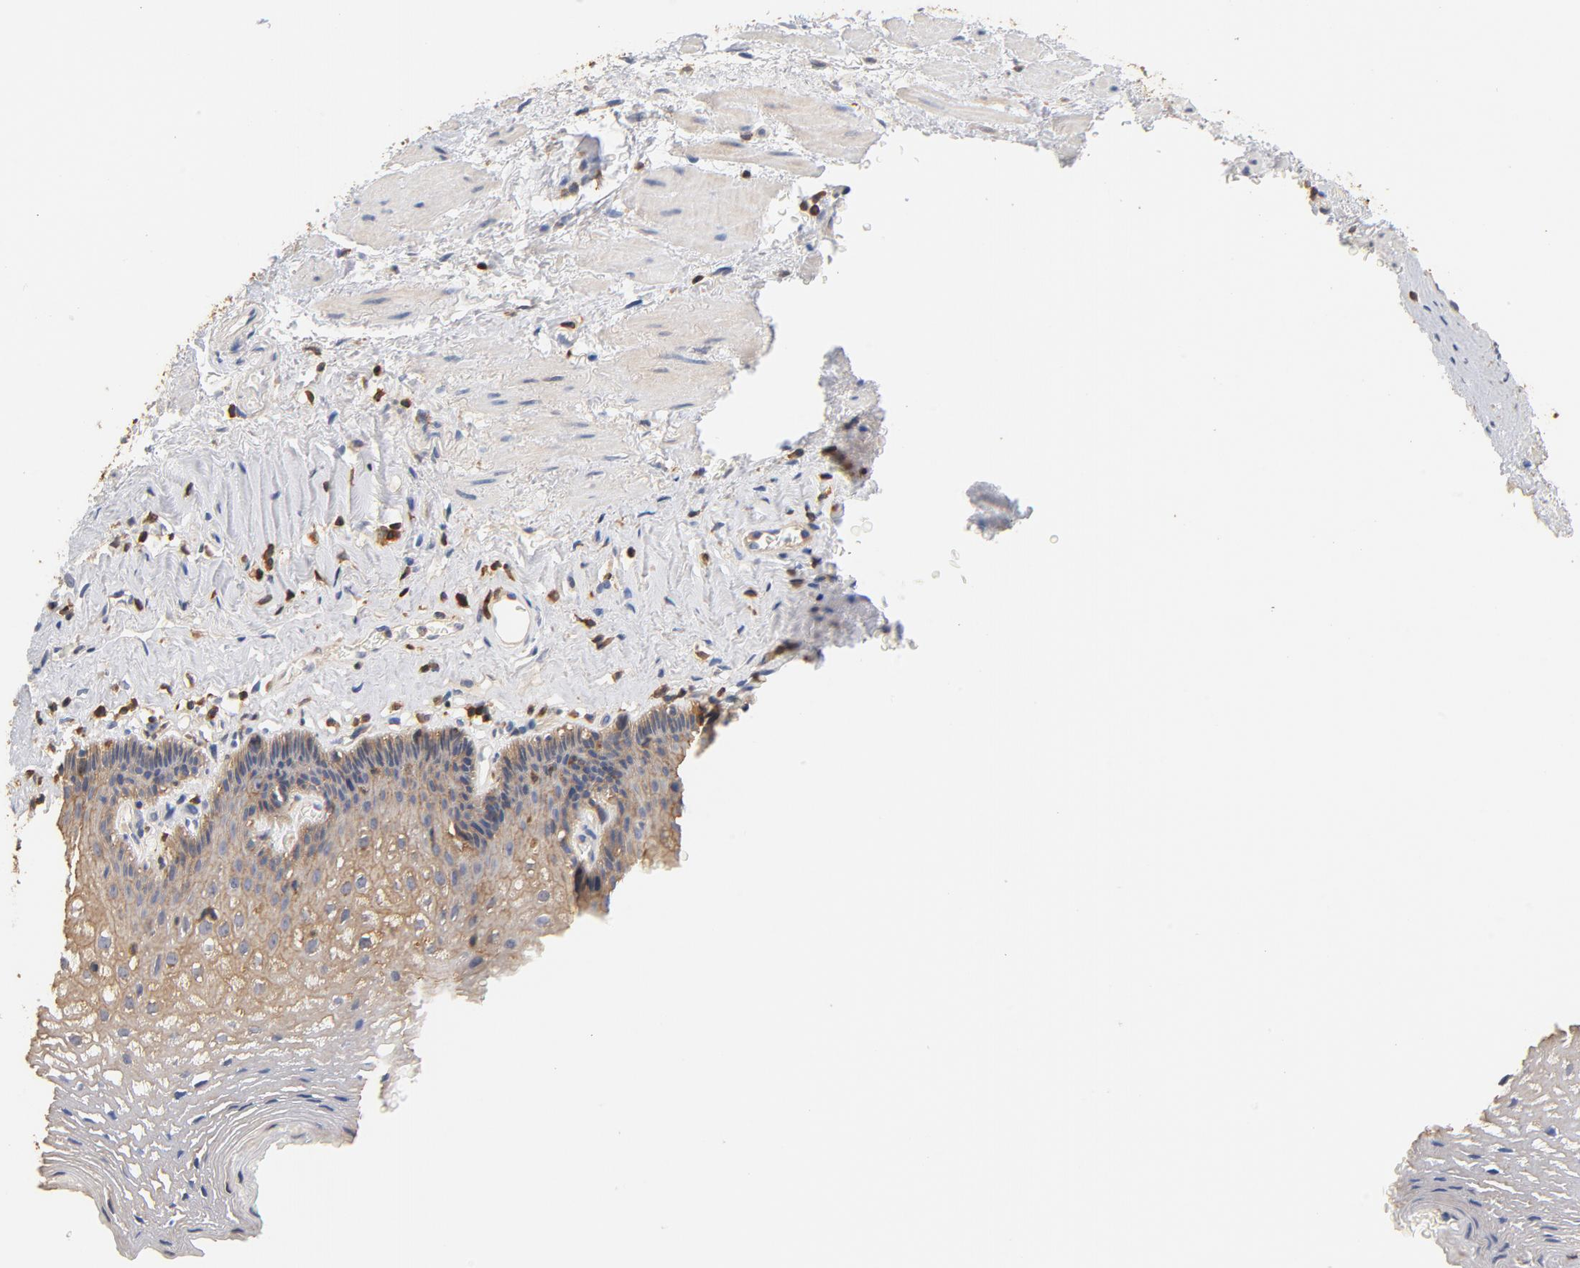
{"staining": {"intensity": "moderate", "quantity": ">75%", "location": "cytoplasmic/membranous"}, "tissue": "esophagus", "cell_type": "Squamous epithelial cells", "image_type": "normal", "snomed": [{"axis": "morphology", "description": "Normal tissue, NOS"}, {"axis": "topography", "description": "Esophagus"}], "caption": "Brown immunohistochemical staining in normal human esophagus reveals moderate cytoplasmic/membranous positivity in about >75% of squamous epithelial cells. (IHC, brightfield microscopy, high magnification).", "gene": "EZR", "patient": {"sex": "female", "age": 70}}